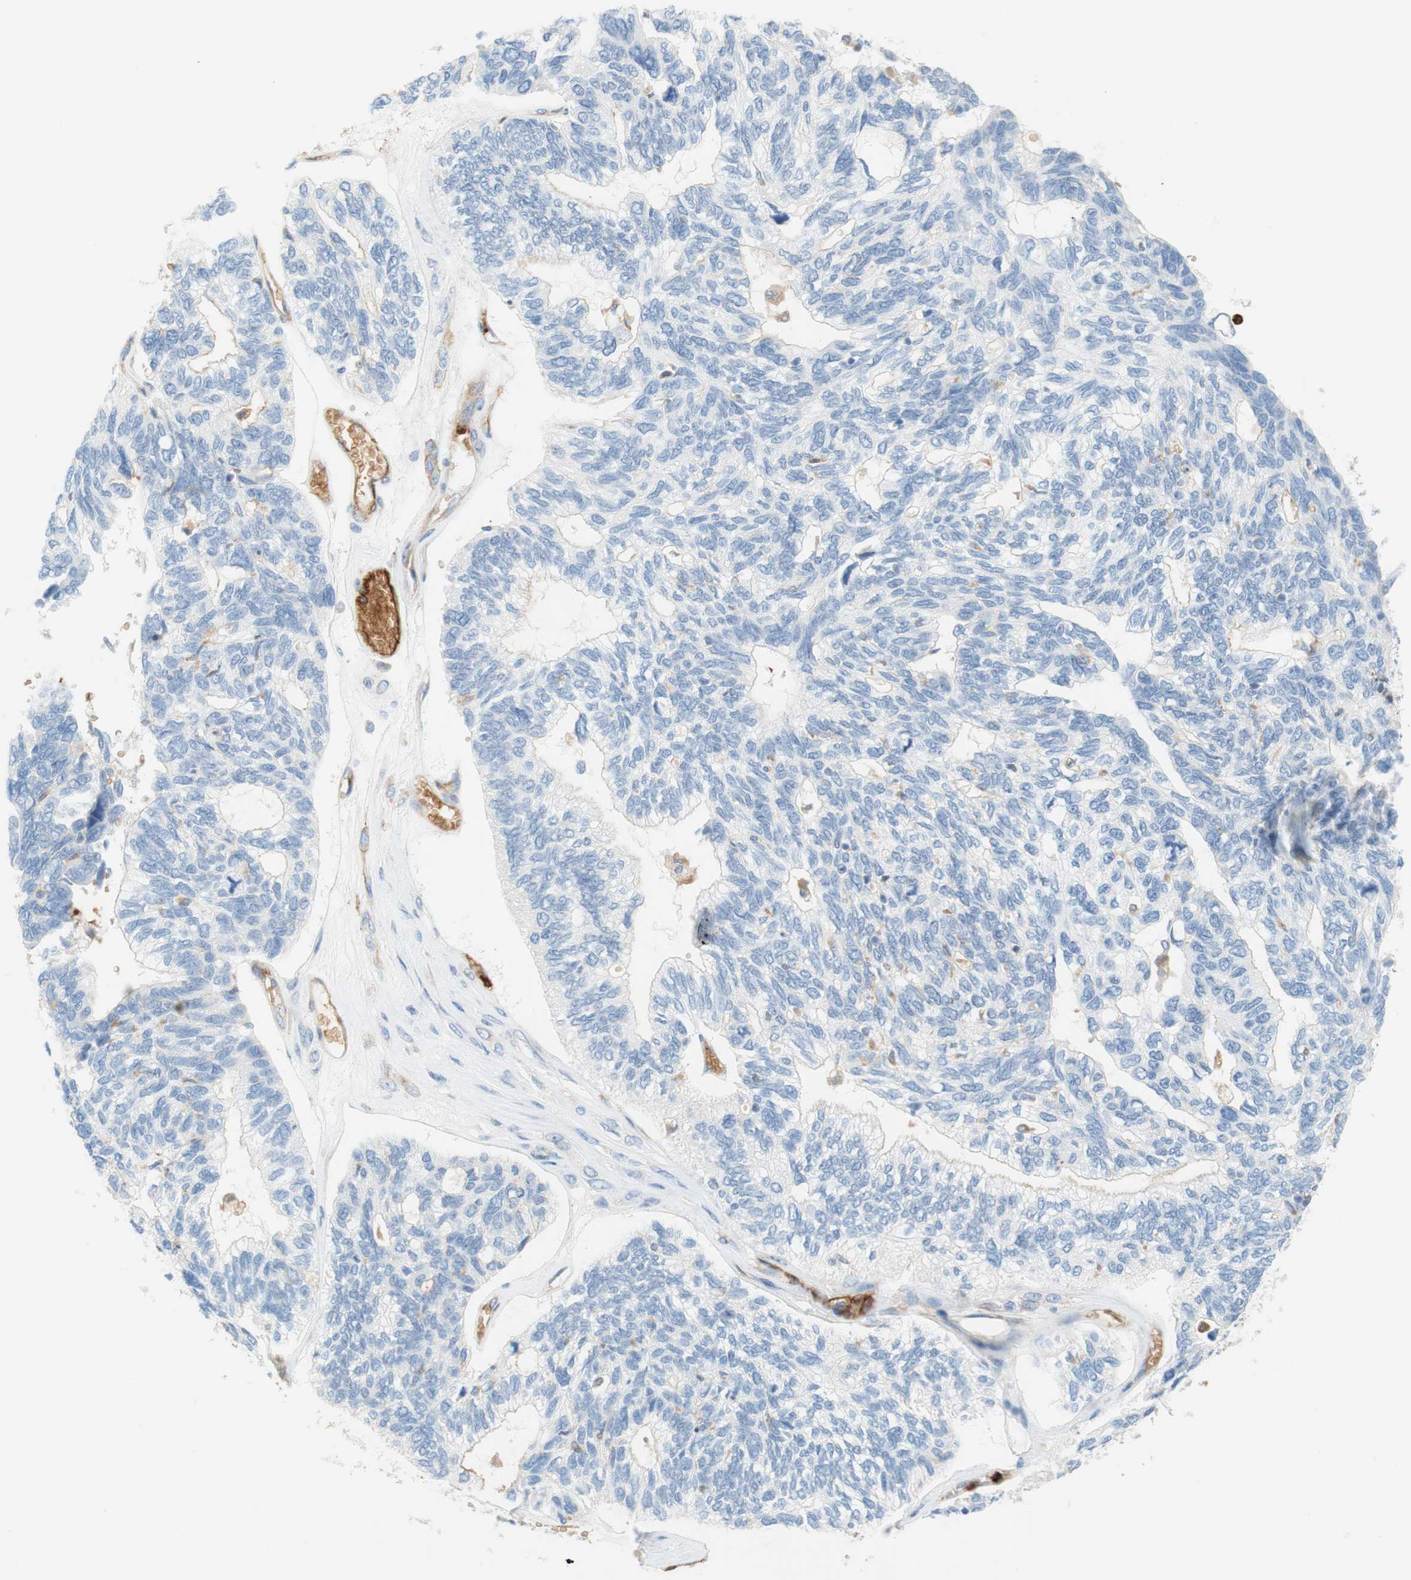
{"staining": {"intensity": "negative", "quantity": "none", "location": "none"}, "tissue": "ovarian cancer", "cell_type": "Tumor cells", "image_type": "cancer", "snomed": [{"axis": "morphology", "description": "Cystadenocarcinoma, serous, NOS"}, {"axis": "topography", "description": "Ovary"}], "caption": "A histopathology image of human ovarian serous cystadenocarcinoma is negative for staining in tumor cells. (Stains: DAB immunohistochemistry with hematoxylin counter stain, Microscopy: brightfield microscopy at high magnification).", "gene": "STOM", "patient": {"sex": "female", "age": 79}}